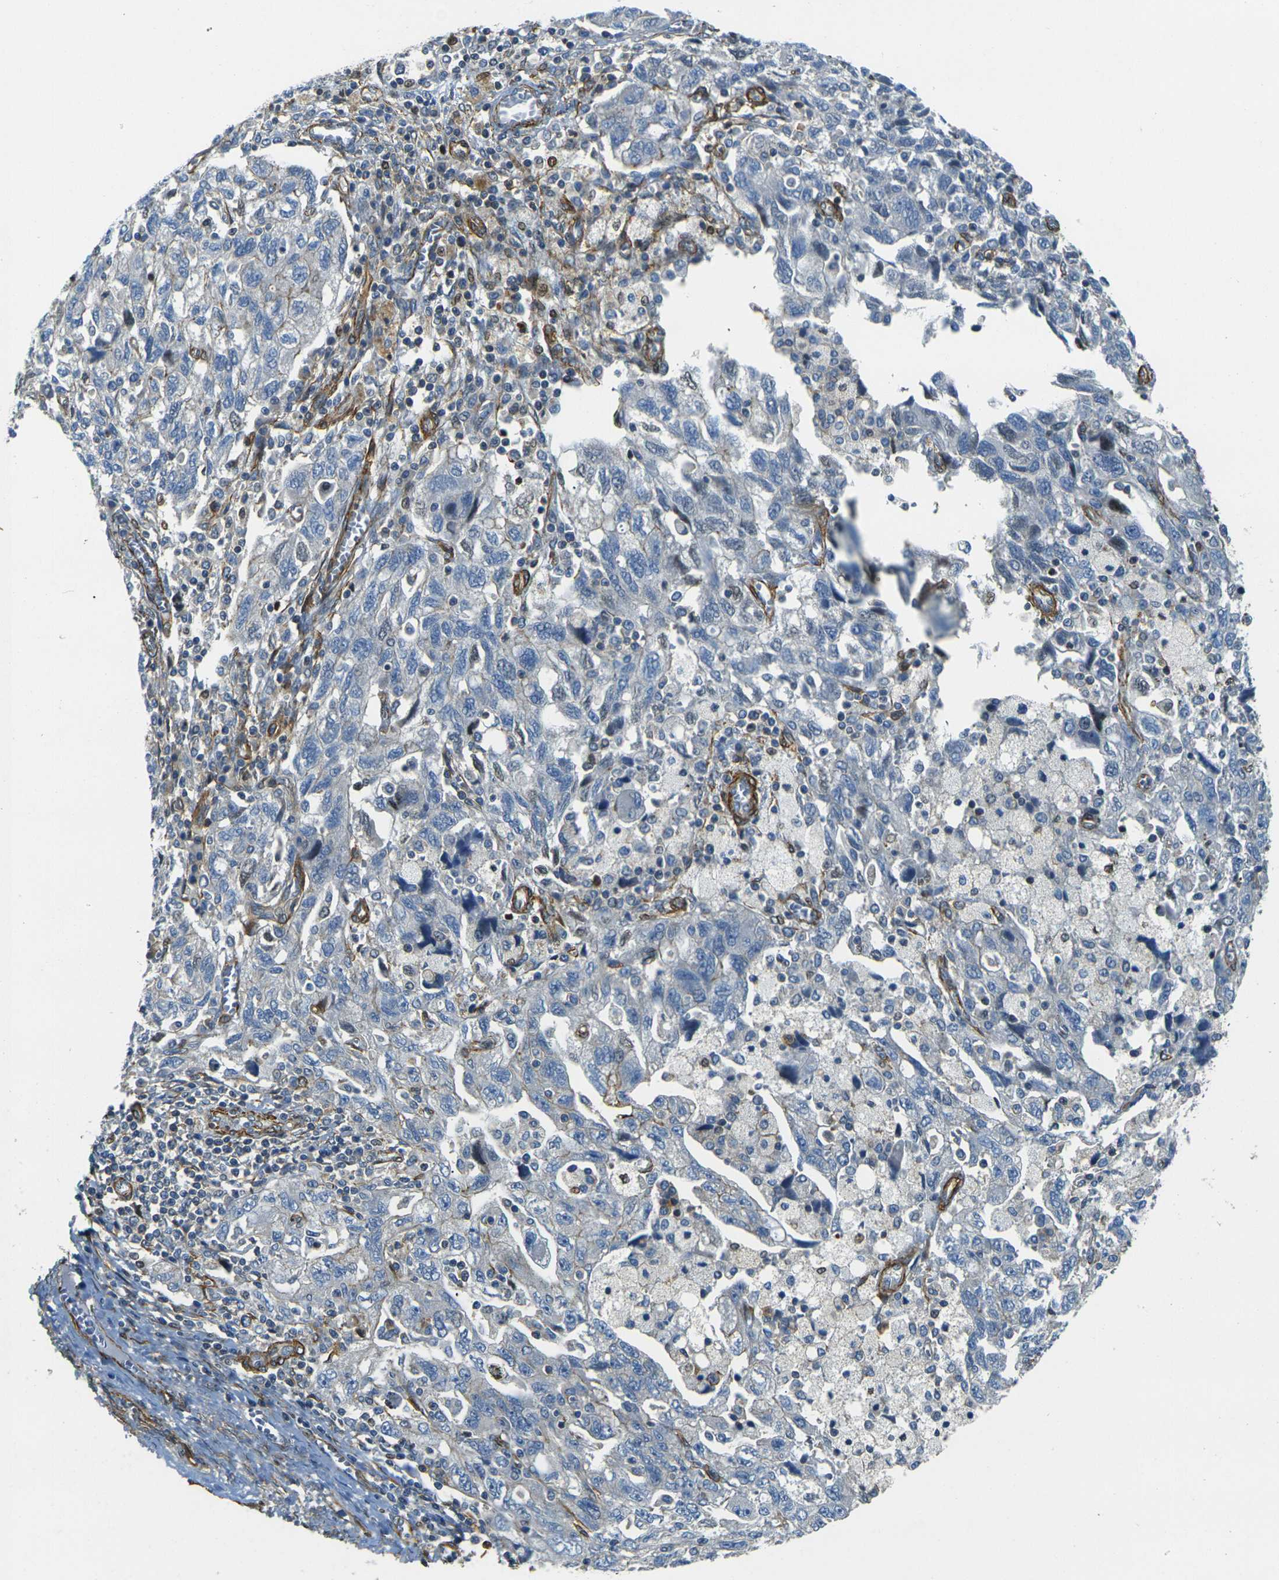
{"staining": {"intensity": "negative", "quantity": "none", "location": "none"}, "tissue": "ovarian cancer", "cell_type": "Tumor cells", "image_type": "cancer", "snomed": [{"axis": "morphology", "description": "Carcinoma, NOS"}, {"axis": "morphology", "description": "Cystadenocarcinoma, serous, NOS"}, {"axis": "topography", "description": "Ovary"}], "caption": "Serous cystadenocarcinoma (ovarian) stained for a protein using IHC shows no positivity tumor cells.", "gene": "EPHA7", "patient": {"sex": "female", "age": 69}}